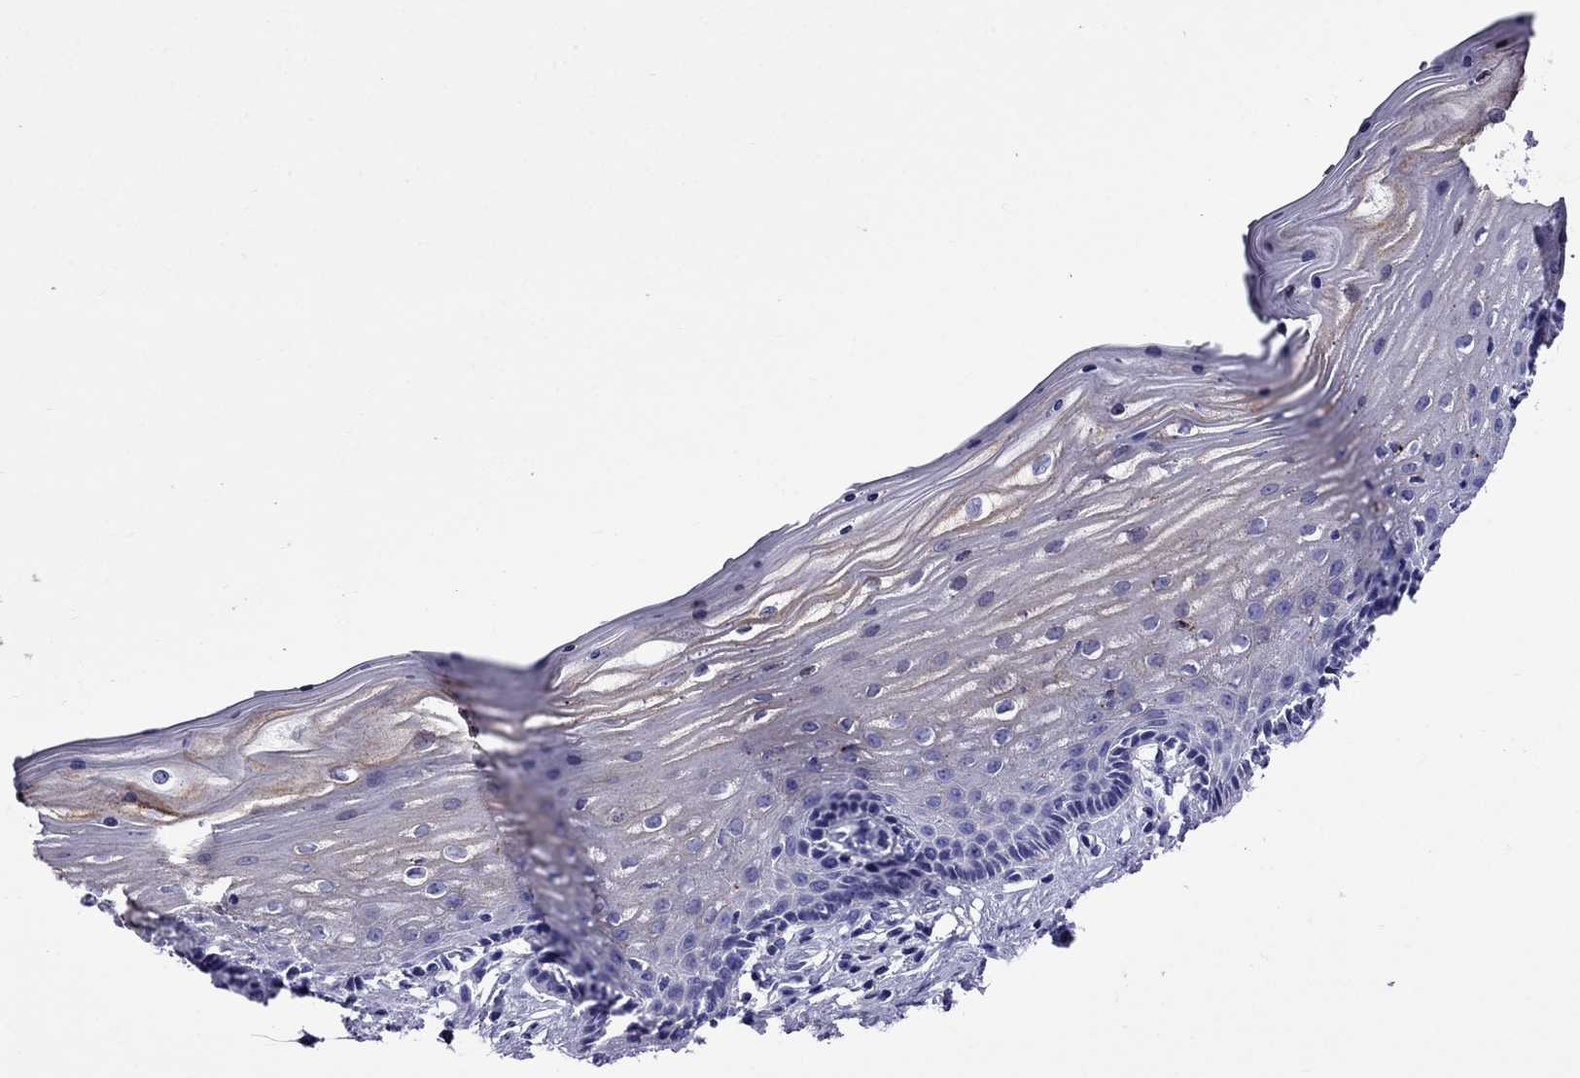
{"staining": {"intensity": "moderate", "quantity": "25%-75%", "location": "cytoplasmic/membranous"}, "tissue": "vagina", "cell_type": "Squamous epithelial cells", "image_type": "normal", "snomed": [{"axis": "morphology", "description": "Normal tissue, NOS"}, {"axis": "topography", "description": "Vagina"}], "caption": "This histopathology image reveals benign vagina stained with immunohistochemistry (IHC) to label a protein in brown. The cytoplasmic/membranous of squamous epithelial cells show moderate positivity for the protein. Nuclei are counter-stained blue.", "gene": "CRYBA1", "patient": {"sex": "female", "age": 45}}